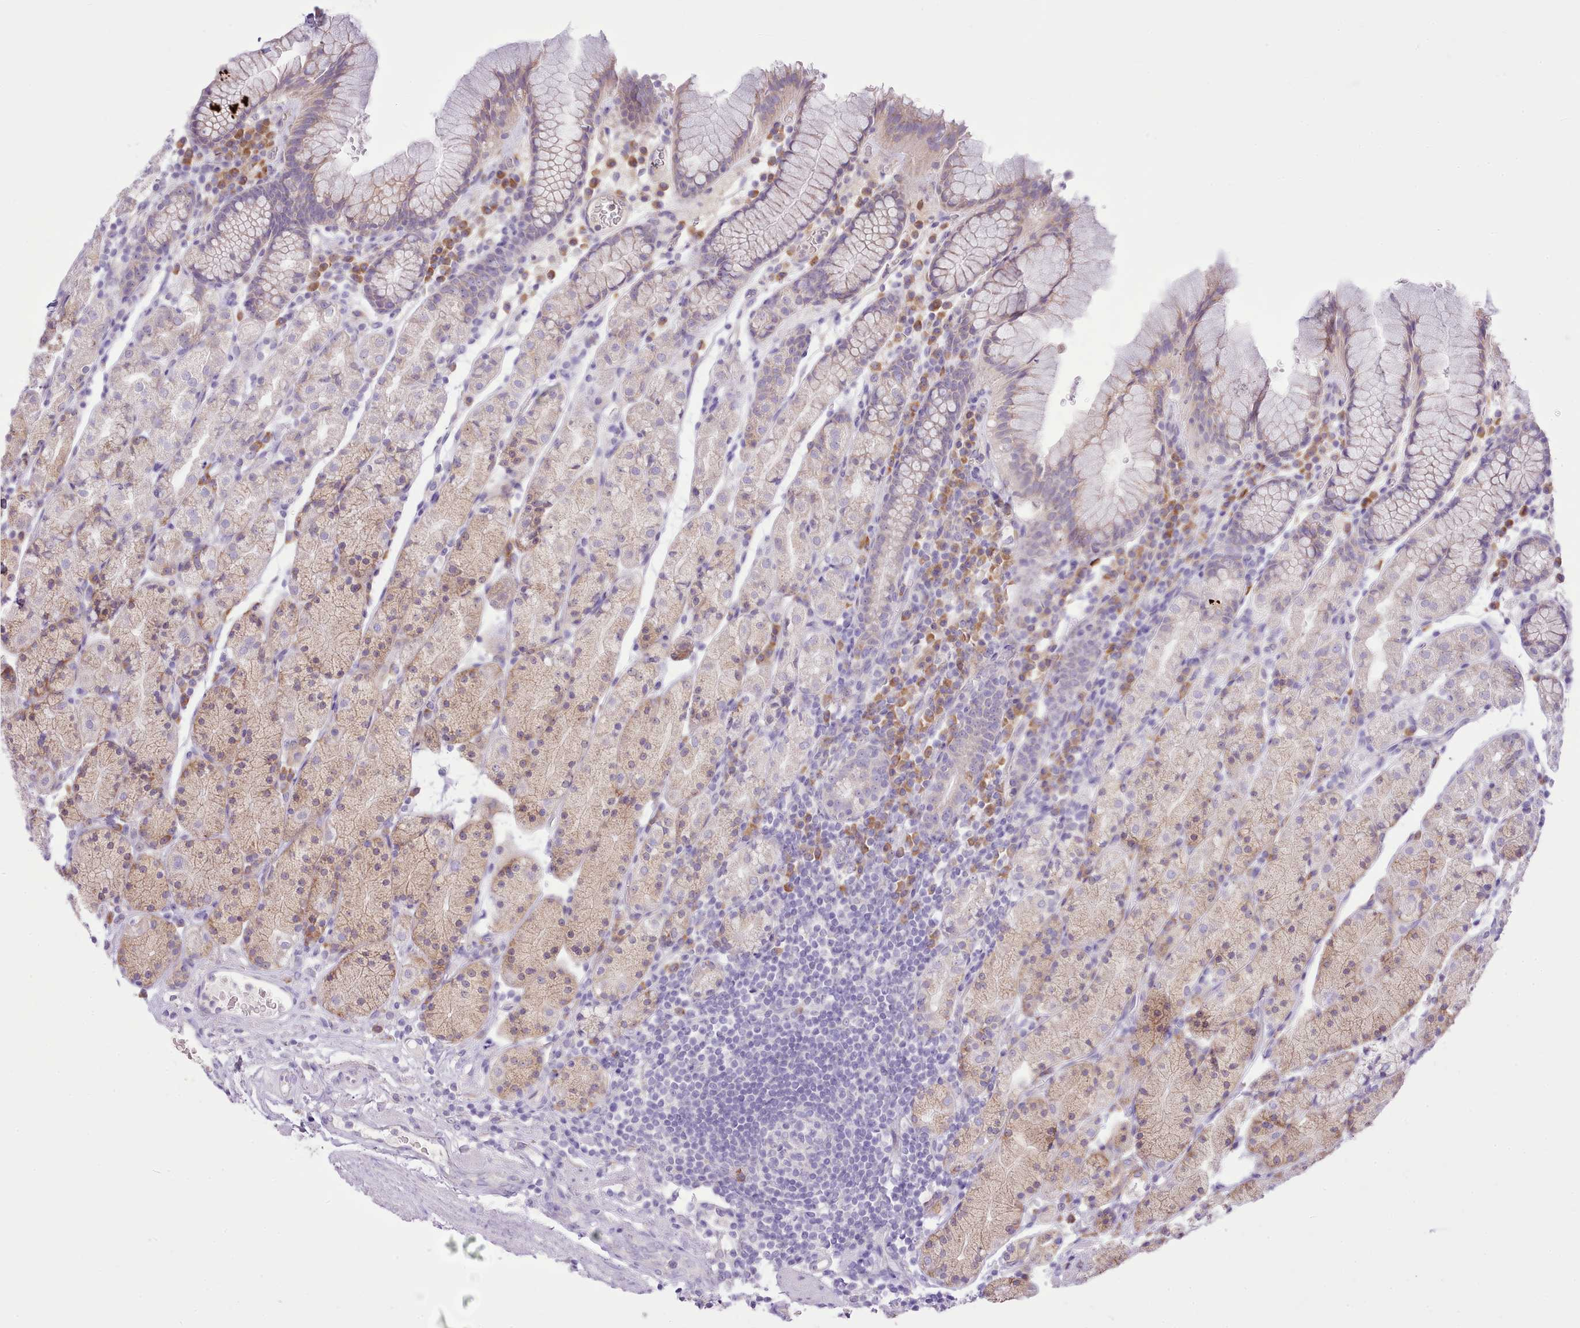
{"staining": {"intensity": "weak", "quantity": "25%-75%", "location": "cytoplasmic/membranous"}, "tissue": "stomach", "cell_type": "Glandular cells", "image_type": "normal", "snomed": [{"axis": "morphology", "description": "Normal tissue, NOS"}, {"axis": "topography", "description": "Stomach, upper"}, {"axis": "topography", "description": "Stomach"}], "caption": "This histopathology image displays immunohistochemistry staining of normal stomach, with low weak cytoplasmic/membranous expression in about 25%-75% of glandular cells.", "gene": "CCL1", "patient": {"sex": "male", "age": 62}}